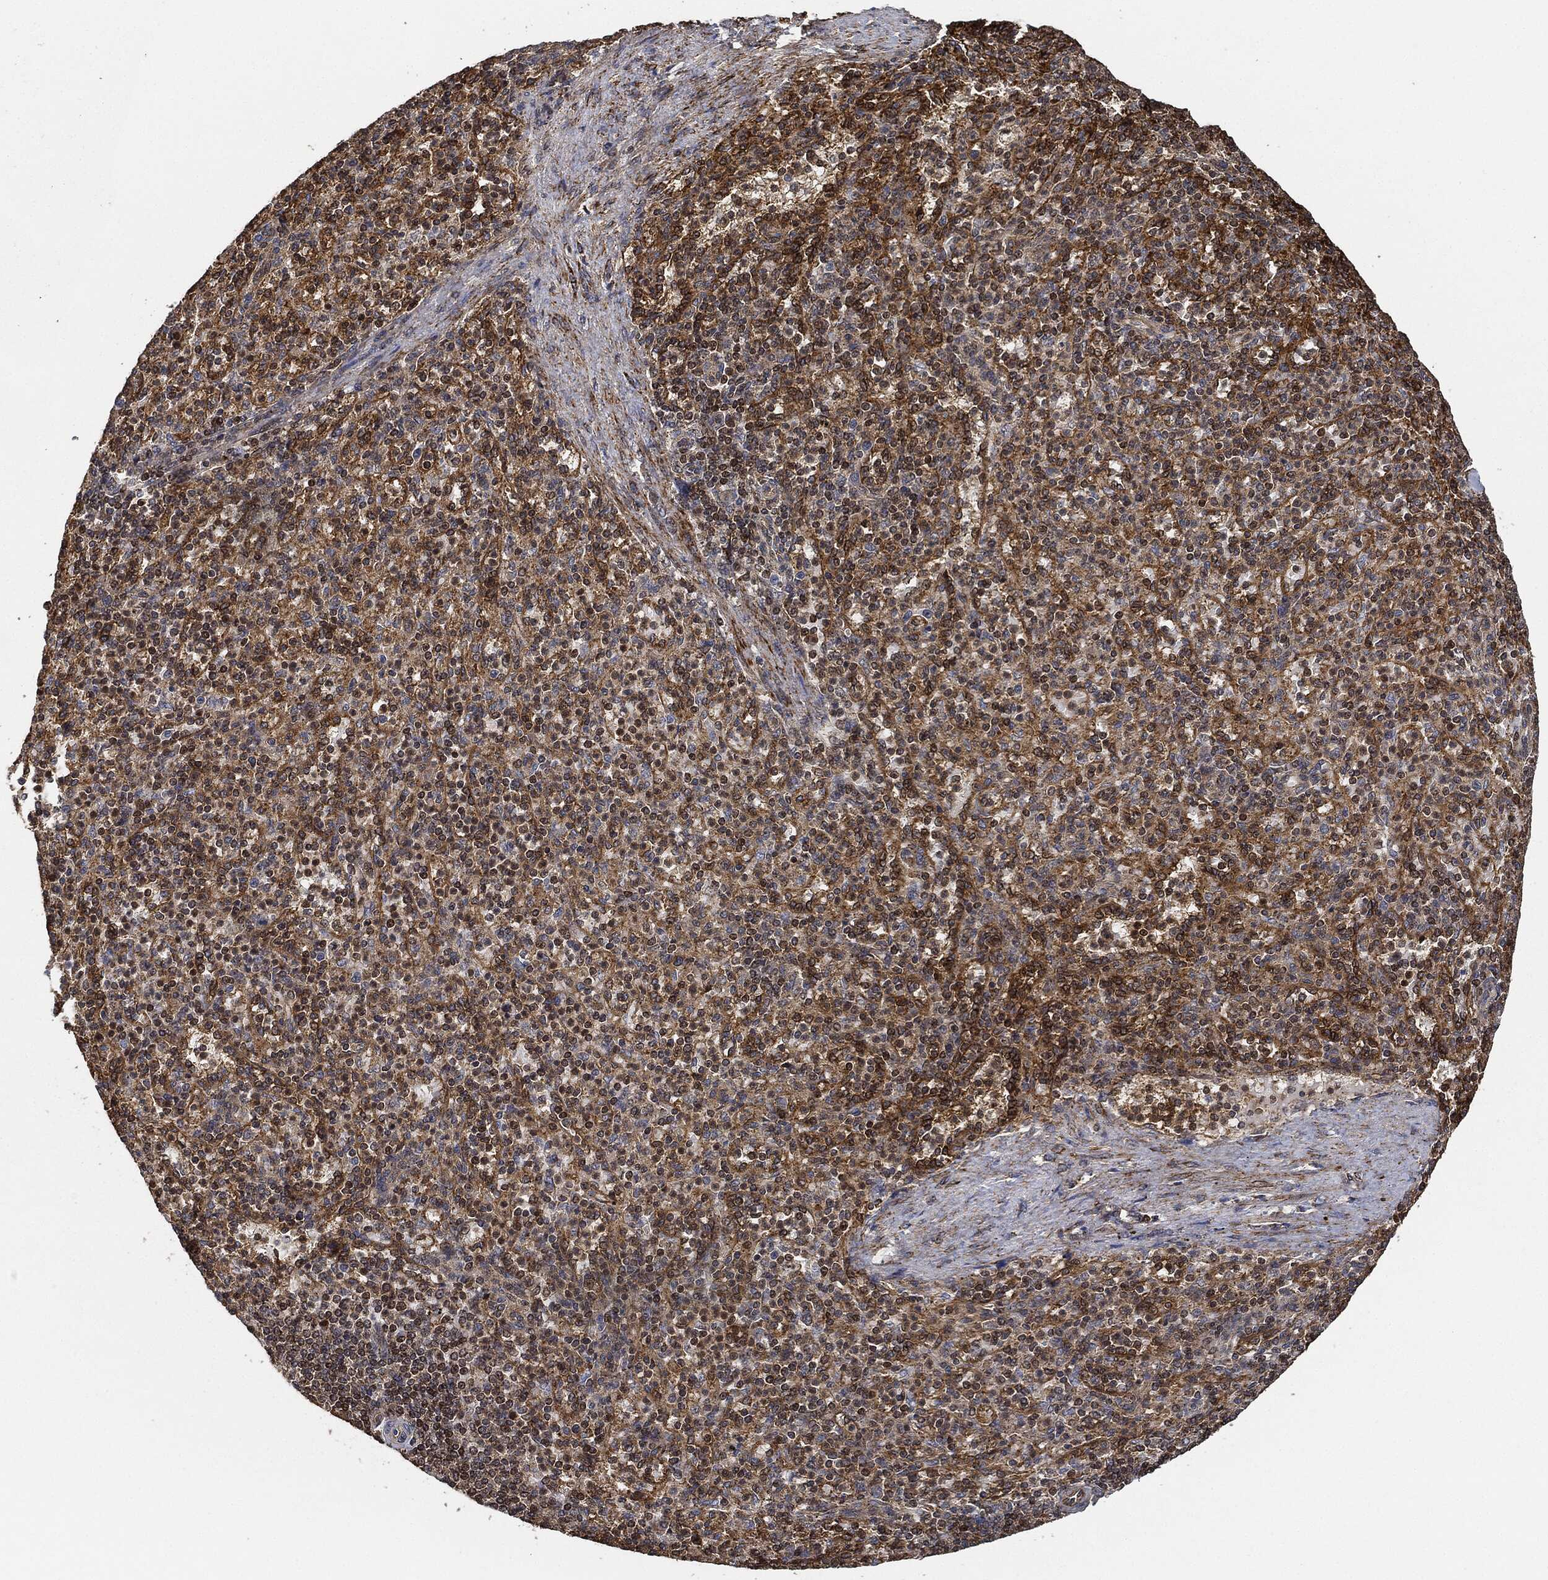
{"staining": {"intensity": "moderate", "quantity": "25%-75%", "location": "cytoplasmic/membranous"}, "tissue": "spleen", "cell_type": "Cells in red pulp", "image_type": "normal", "snomed": [{"axis": "morphology", "description": "Normal tissue, NOS"}, {"axis": "topography", "description": "Spleen"}], "caption": "This micrograph shows immunohistochemistry (IHC) staining of unremarkable human spleen, with medium moderate cytoplasmic/membranous positivity in approximately 25%-75% of cells in red pulp.", "gene": "MAP3K3", "patient": {"sex": "female", "age": 74}}